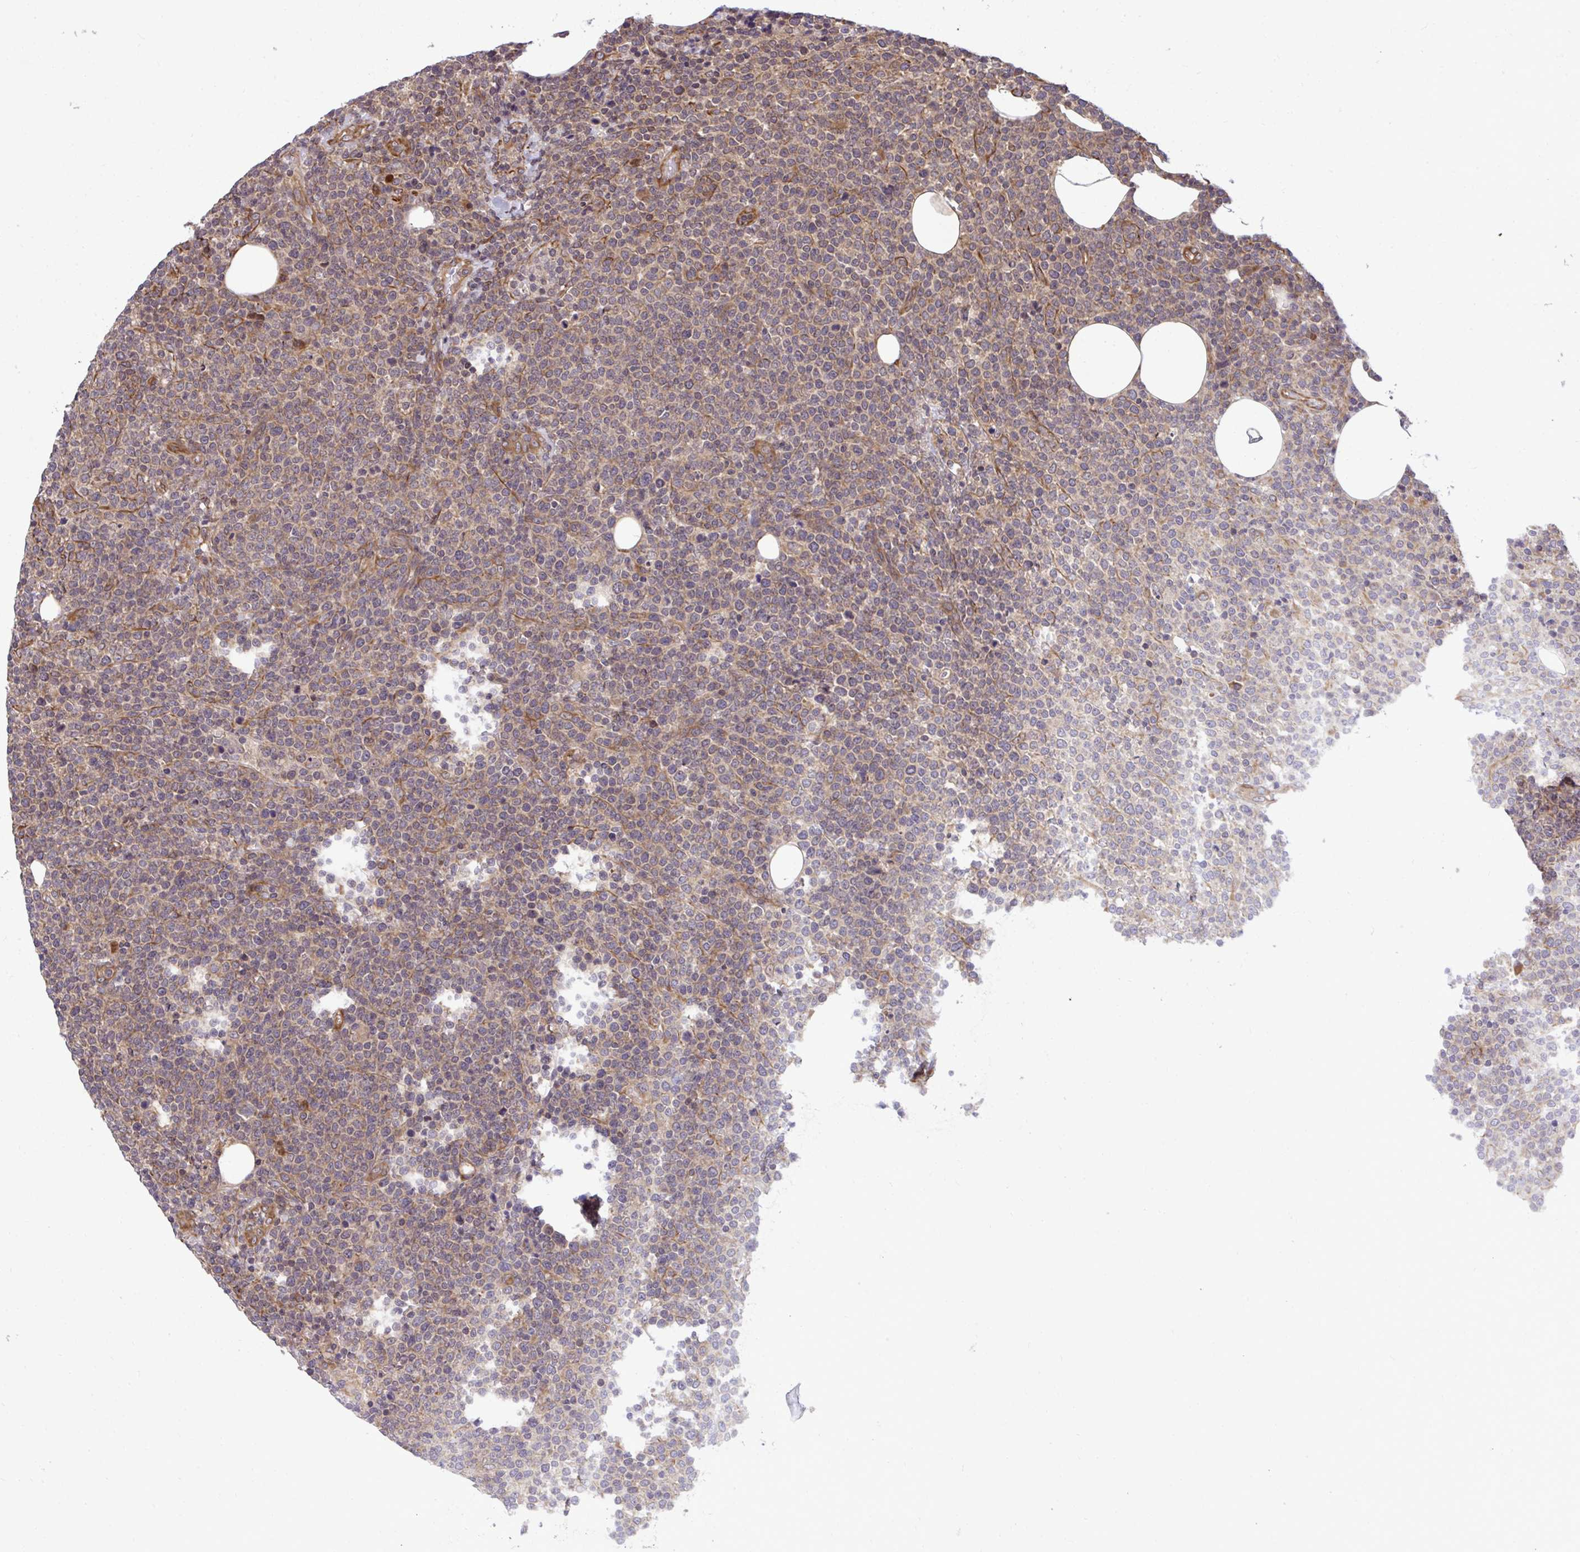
{"staining": {"intensity": "moderate", "quantity": "<25%", "location": "cytoplasmic/membranous"}, "tissue": "lymphoma", "cell_type": "Tumor cells", "image_type": "cancer", "snomed": [{"axis": "morphology", "description": "Malignant lymphoma, non-Hodgkin's type, High grade"}, {"axis": "topography", "description": "Lymph node"}], "caption": "High-magnification brightfield microscopy of lymphoma stained with DAB (3,3'-diaminobenzidine) (brown) and counterstained with hematoxylin (blue). tumor cells exhibit moderate cytoplasmic/membranous positivity is seen in approximately<25% of cells. (DAB (3,3'-diaminobenzidine) IHC, brown staining for protein, blue staining for nuclei).", "gene": "RPS15", "patient": {"sex": "male", "age": 61}}